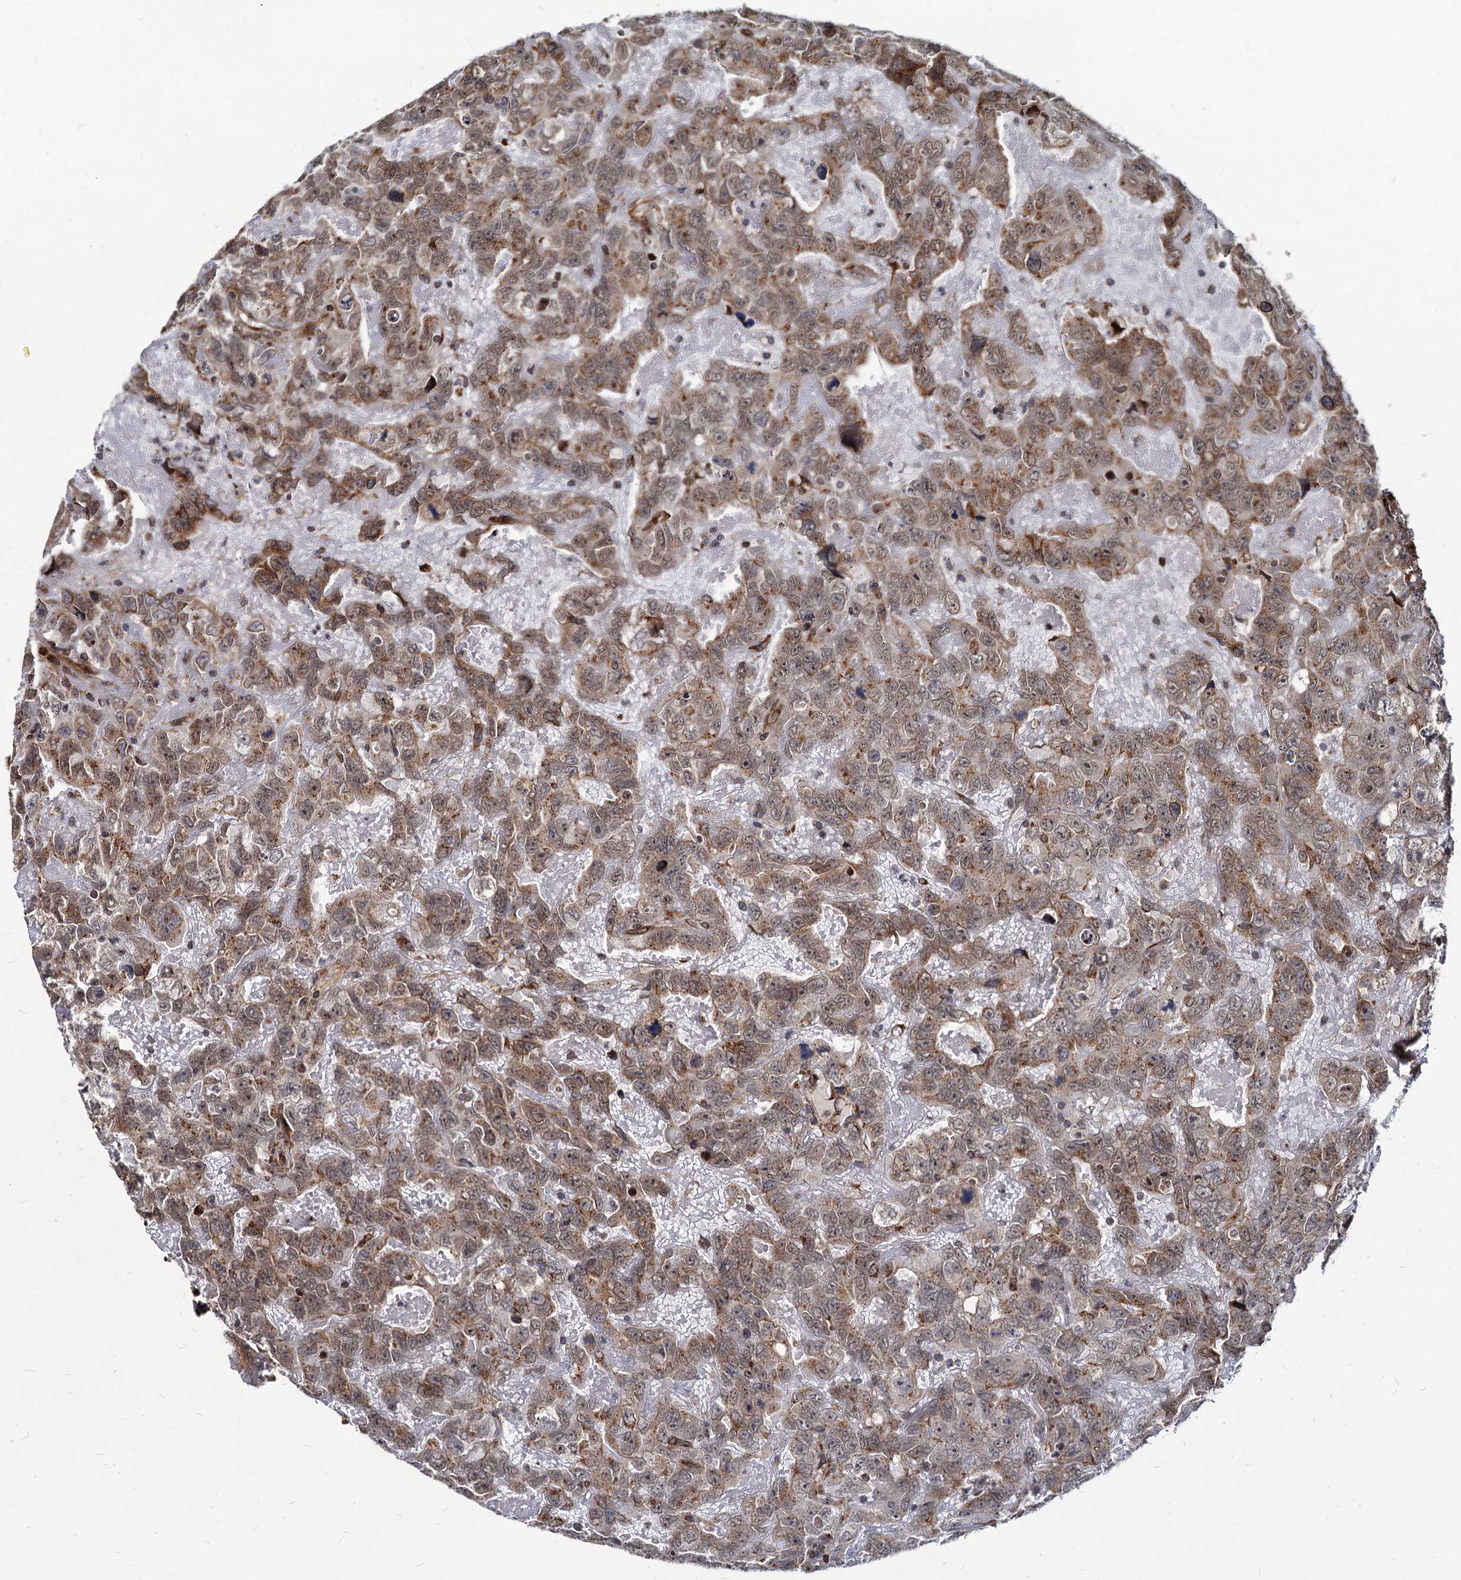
{"staining": {"intensity": "moderate", "quantity": ">75%", "location": "cytoplasmic/membranous,nuclear"}, "tissue": "testis cancer", "cell_type": "Tumor cells", "image_type": "cancer", "snomed": [{"axis": "morphology", "description": "Carcinoma, Embryonal, NOS"}, {"axis": "topography", "description": "Testis"}], "caption": "Moderate cytoplasmic/membranous and nuclear staining is identified in about >75% of tumor cells in testis cancer.", "gene": "SAAL1", "patient": {"sex": "male", "age": 45}}